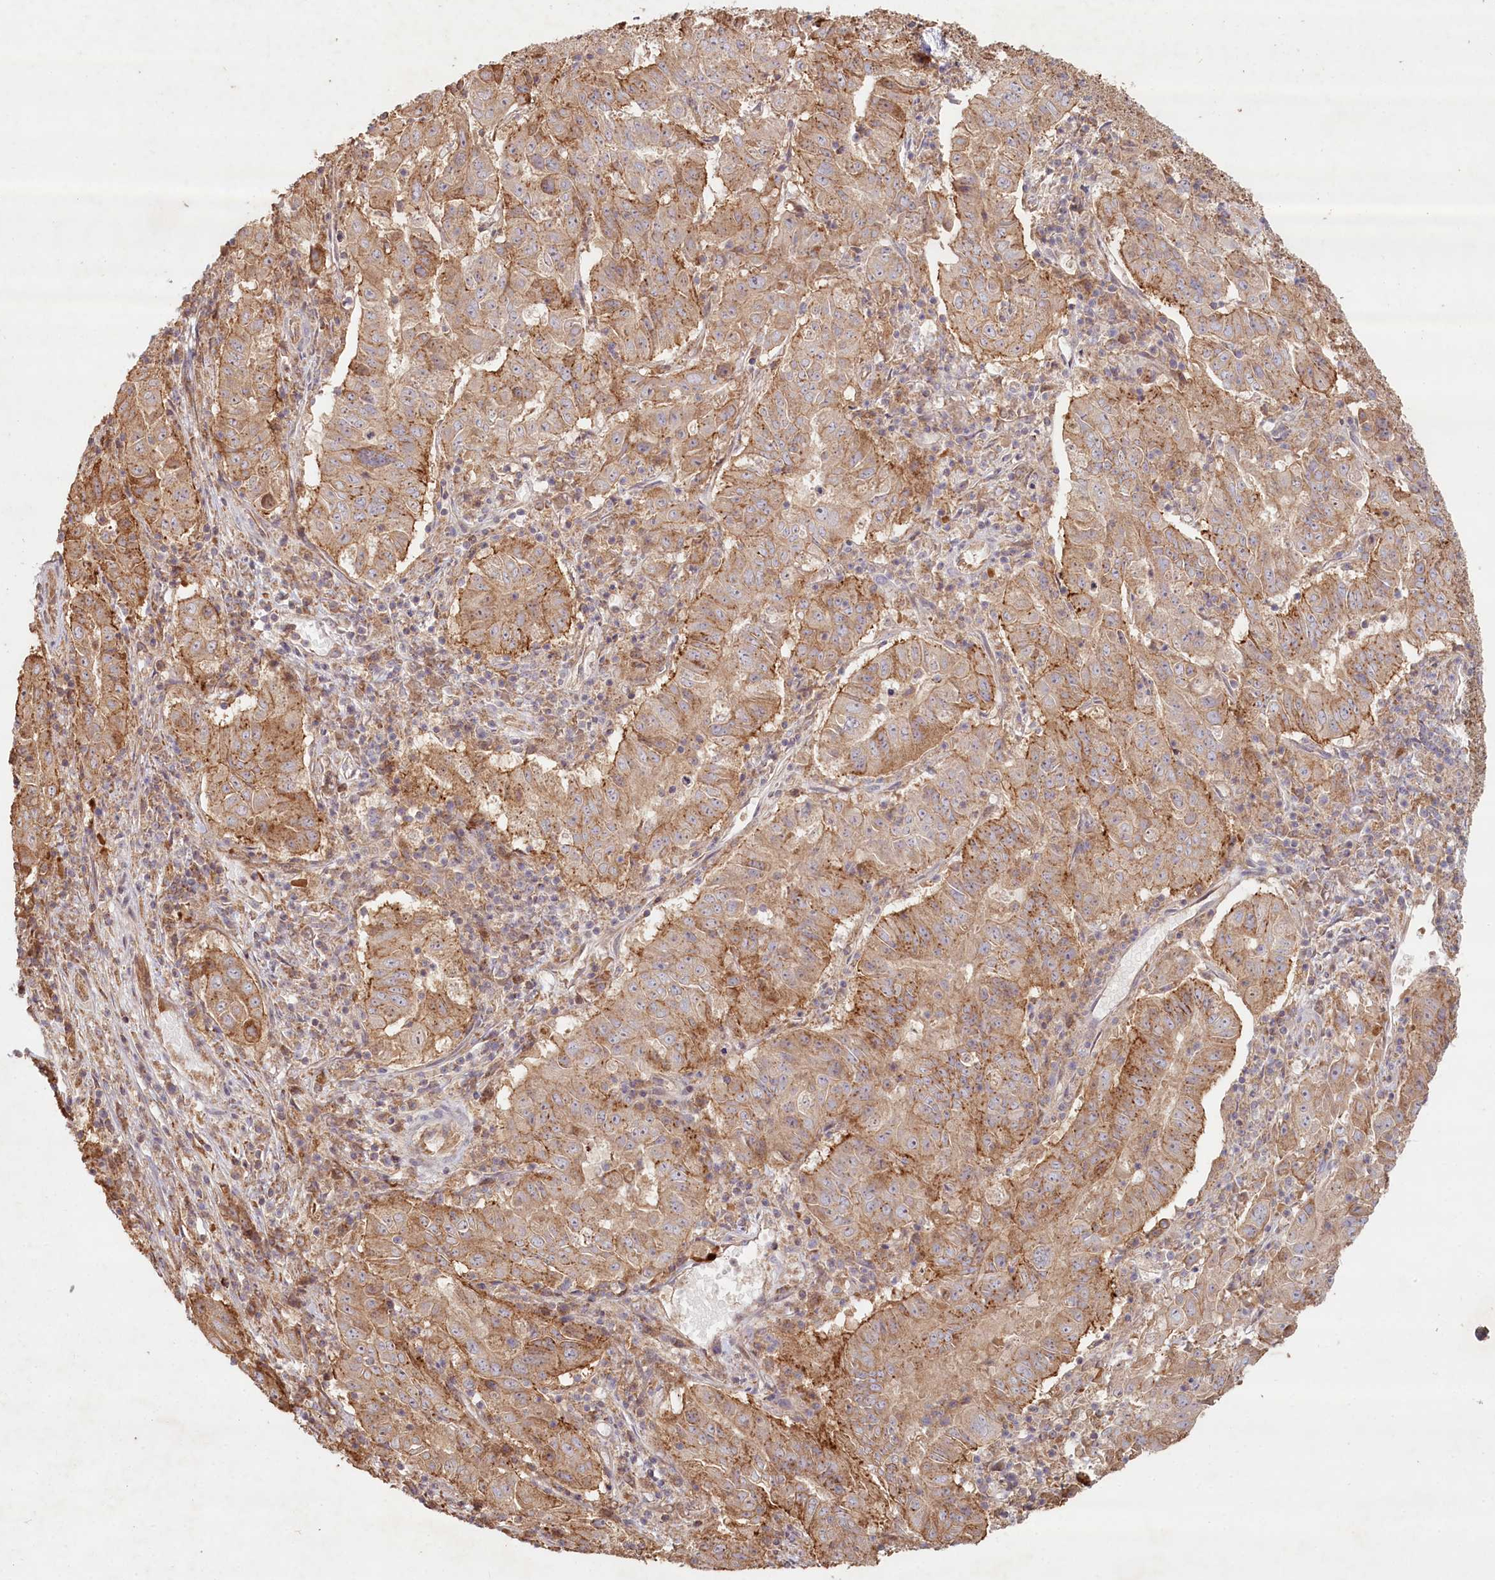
{"staining": {"intensity": "moderate", "quantity": ">75%", "location": "cytoplasmic/membranous"}, "tissue": "pancreatic cancer", "cell_type": "Tumor cells", "image_type": "cancer", "snomed": [{"axis": "morphology", "description": "Adenocarcinoma, NOS"}, {"axis": "topography", "description": "Pancreas"}], "caption": "Immunohistochemical staining of human adenocarcinoma (pancreatic) shows medium levels of moderate cytoplasmic/membranous protein positivity in approximately >75% of tumor cells.", "gene": "HAL", "patient": {"sex": "male", "age": 63}}